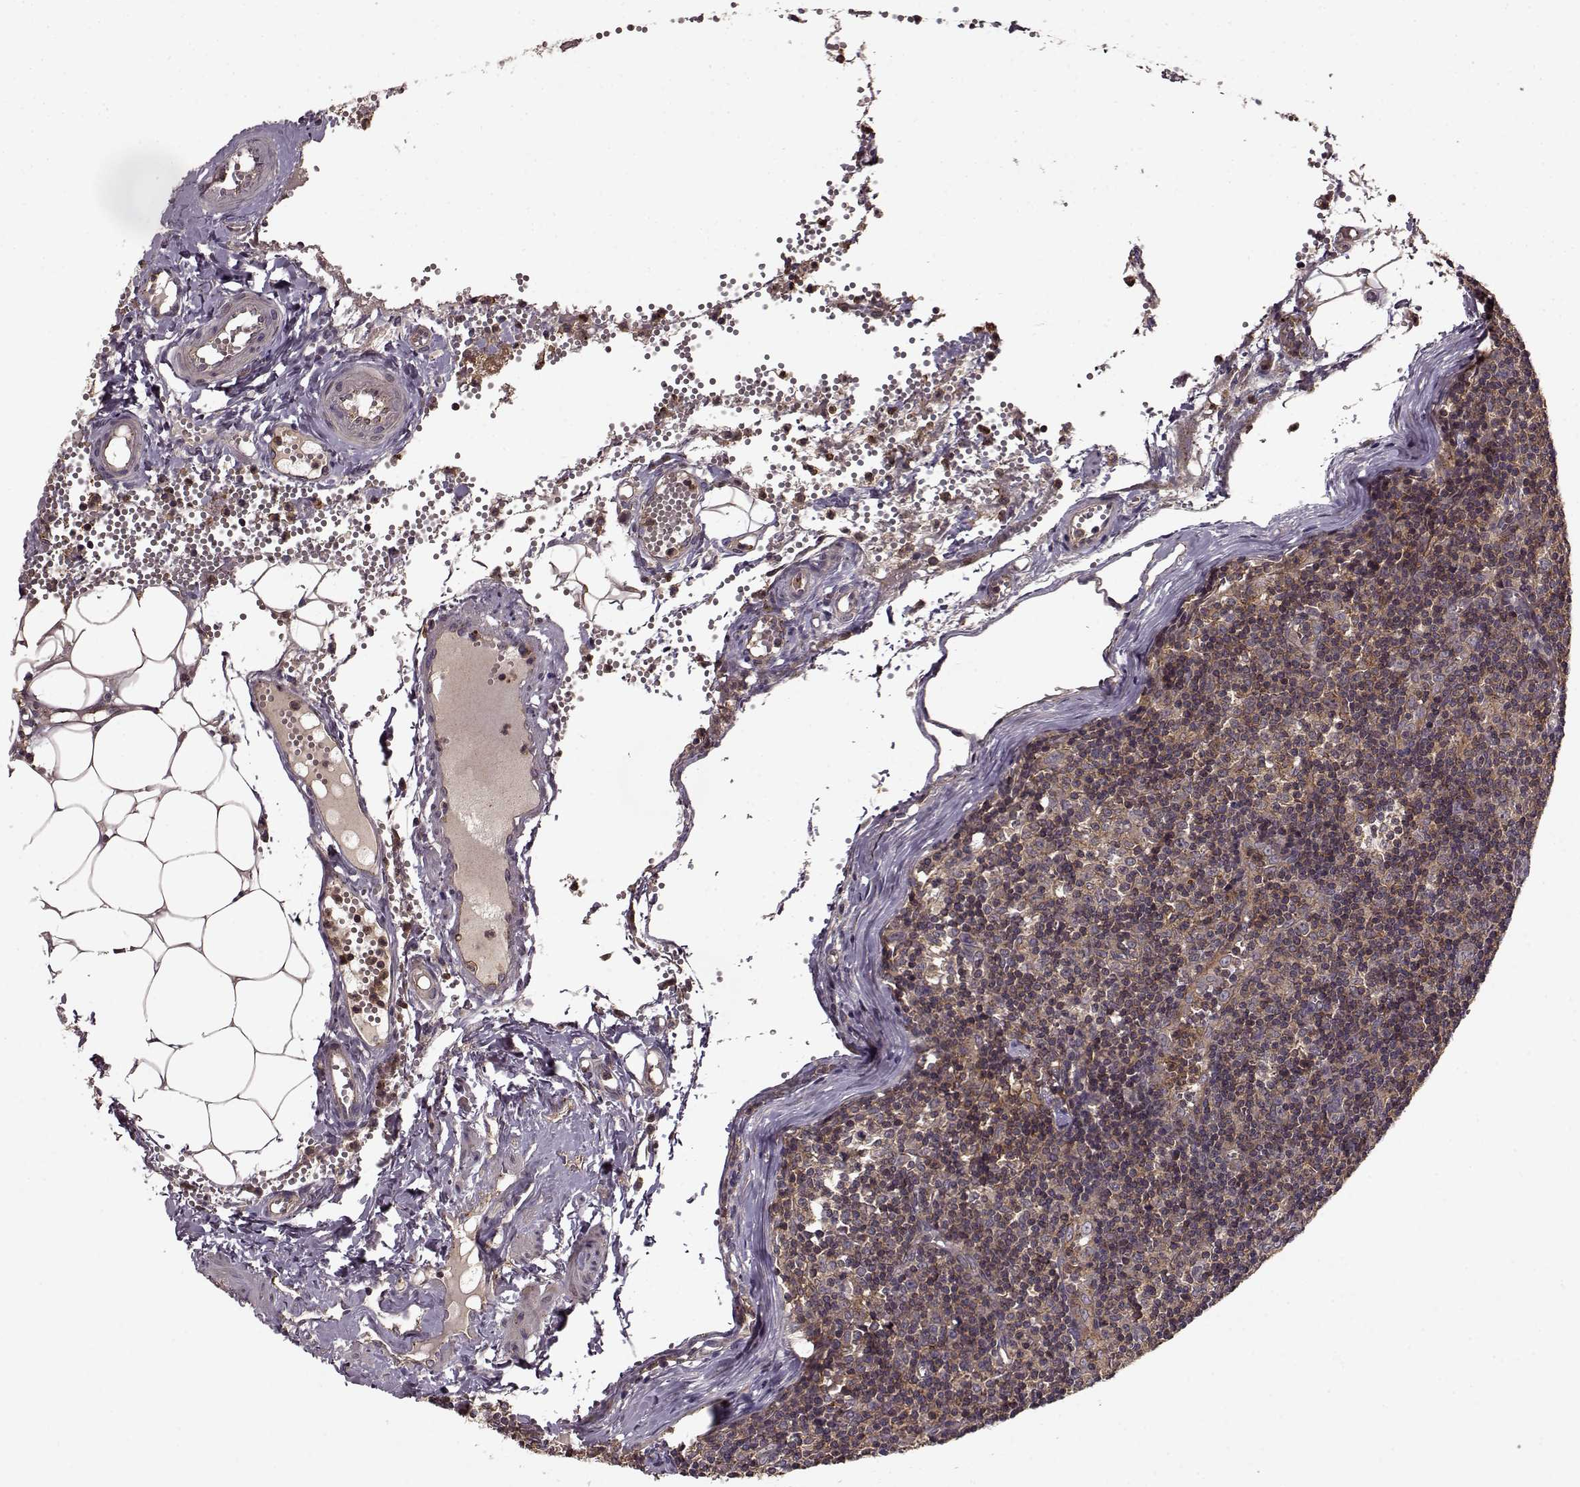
{"staining": {"intensity": "moderate", "quantity": ">75%", "location": "cytoplasmic/membranous"}, "tissue": "lymph node", "cell_type": "Germinal center cells", "image_type": "normal", "snomed": [{"axis": "morphology", "description": "Normal tissue, NOS"}, {"axis": "topography", "description": "Lymph node"}], "caption": "Protein analysis of unremarkable lymph node displays moderate cytoplasmic/membranous staining in approximately >75% of germinal center cells.", "gene": "IFRD2", "patient": {"sex": "female", "age": 52}}